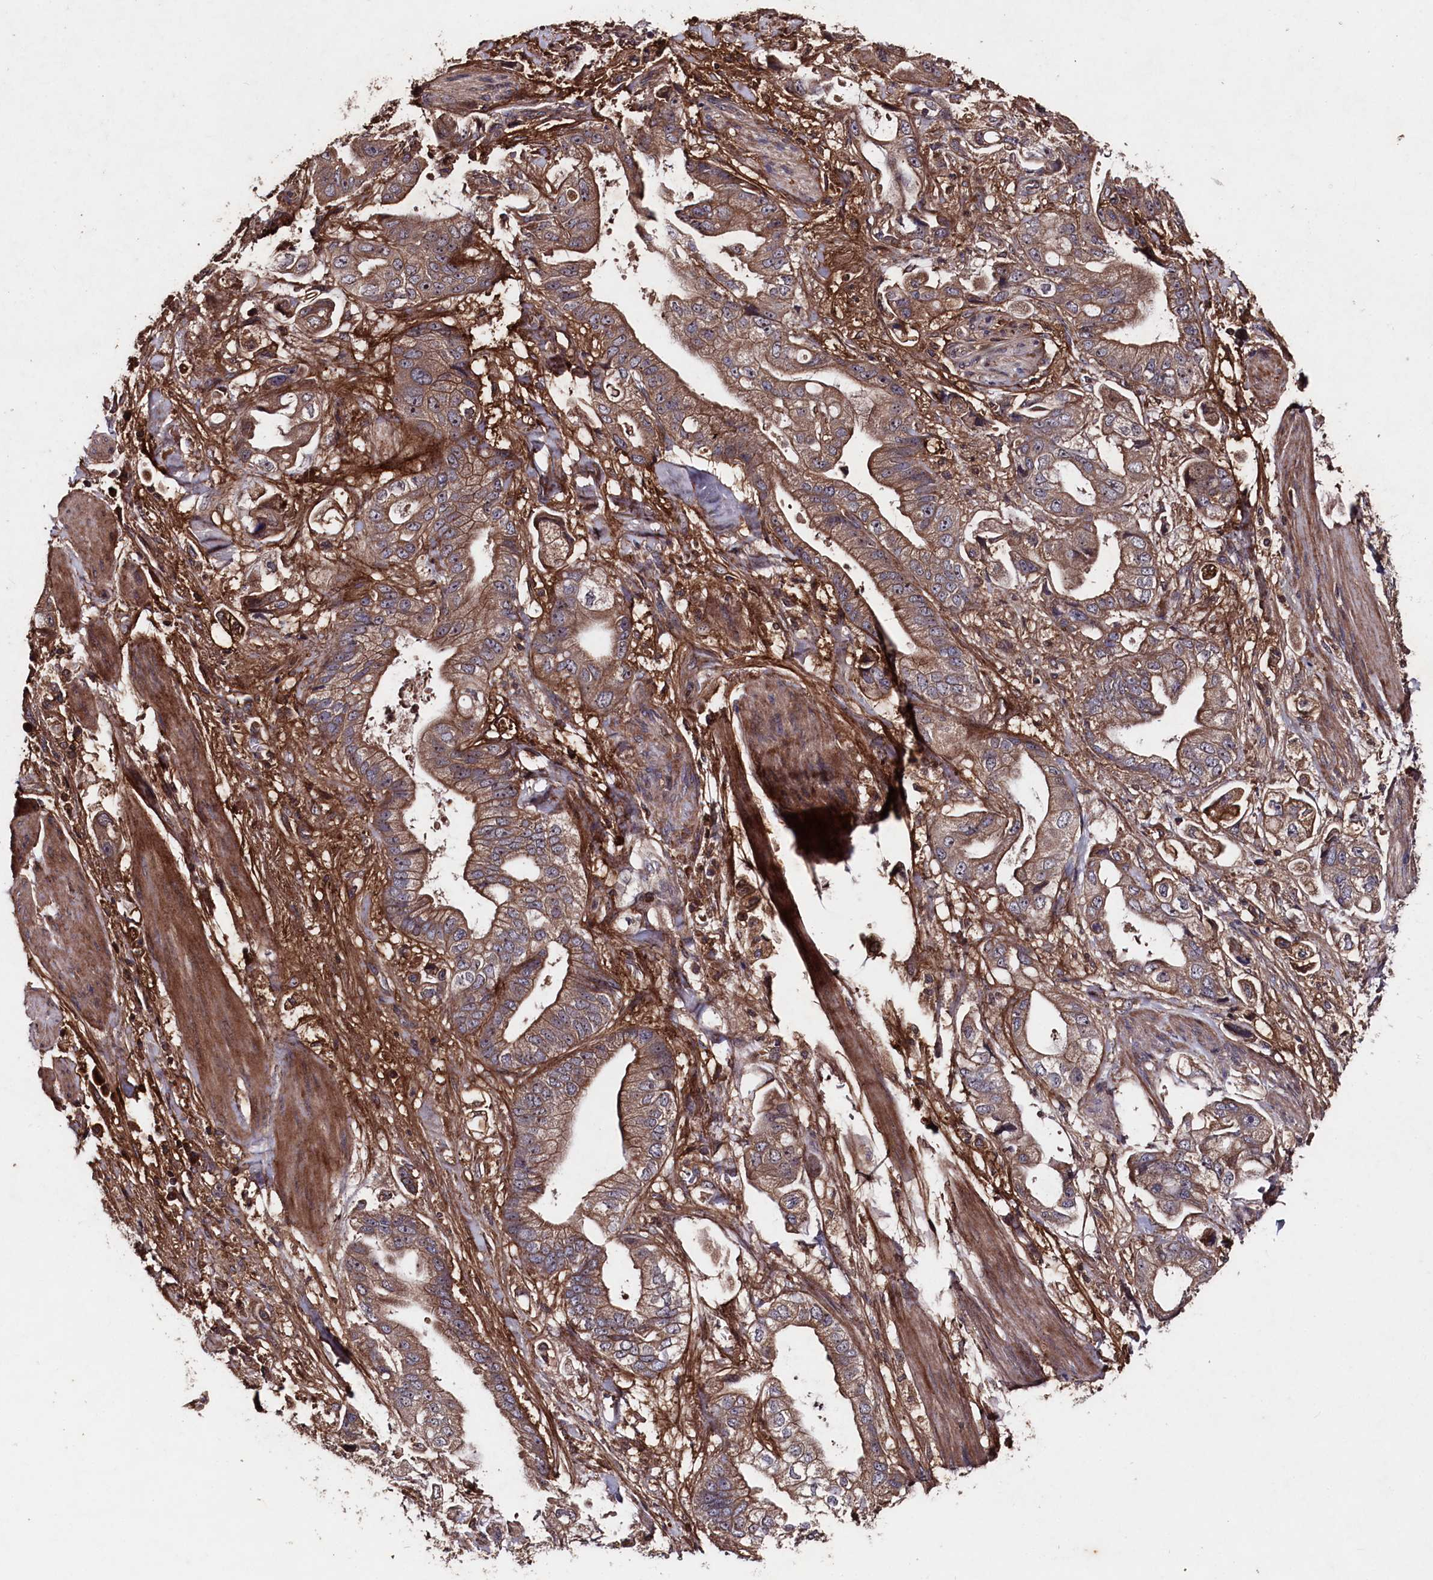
{"staining": {"intensity": "moderate", "quantity": ">75%", "location": "cytoplasmic/membranous"}, "tissue": "stomach cancer", "cell_type": "Tumor cells", "image_type": "cancer", "snomed": [{"axis": "morphology", "description": "Adenocarcinoma, NOS"}, {"axis": "topography", "description": "Stomach"}], "caption": "Stomach cancer tissue reveals moderate cytoplasmic/membranous staining in about >75% of tumor cells (DAB (3,3'-diaminobenzidine) IHC, brown staining for protein, blue staining for nuclei).", "gene": "MYO1H", "patient": {"sex": "male", "age": 62}}